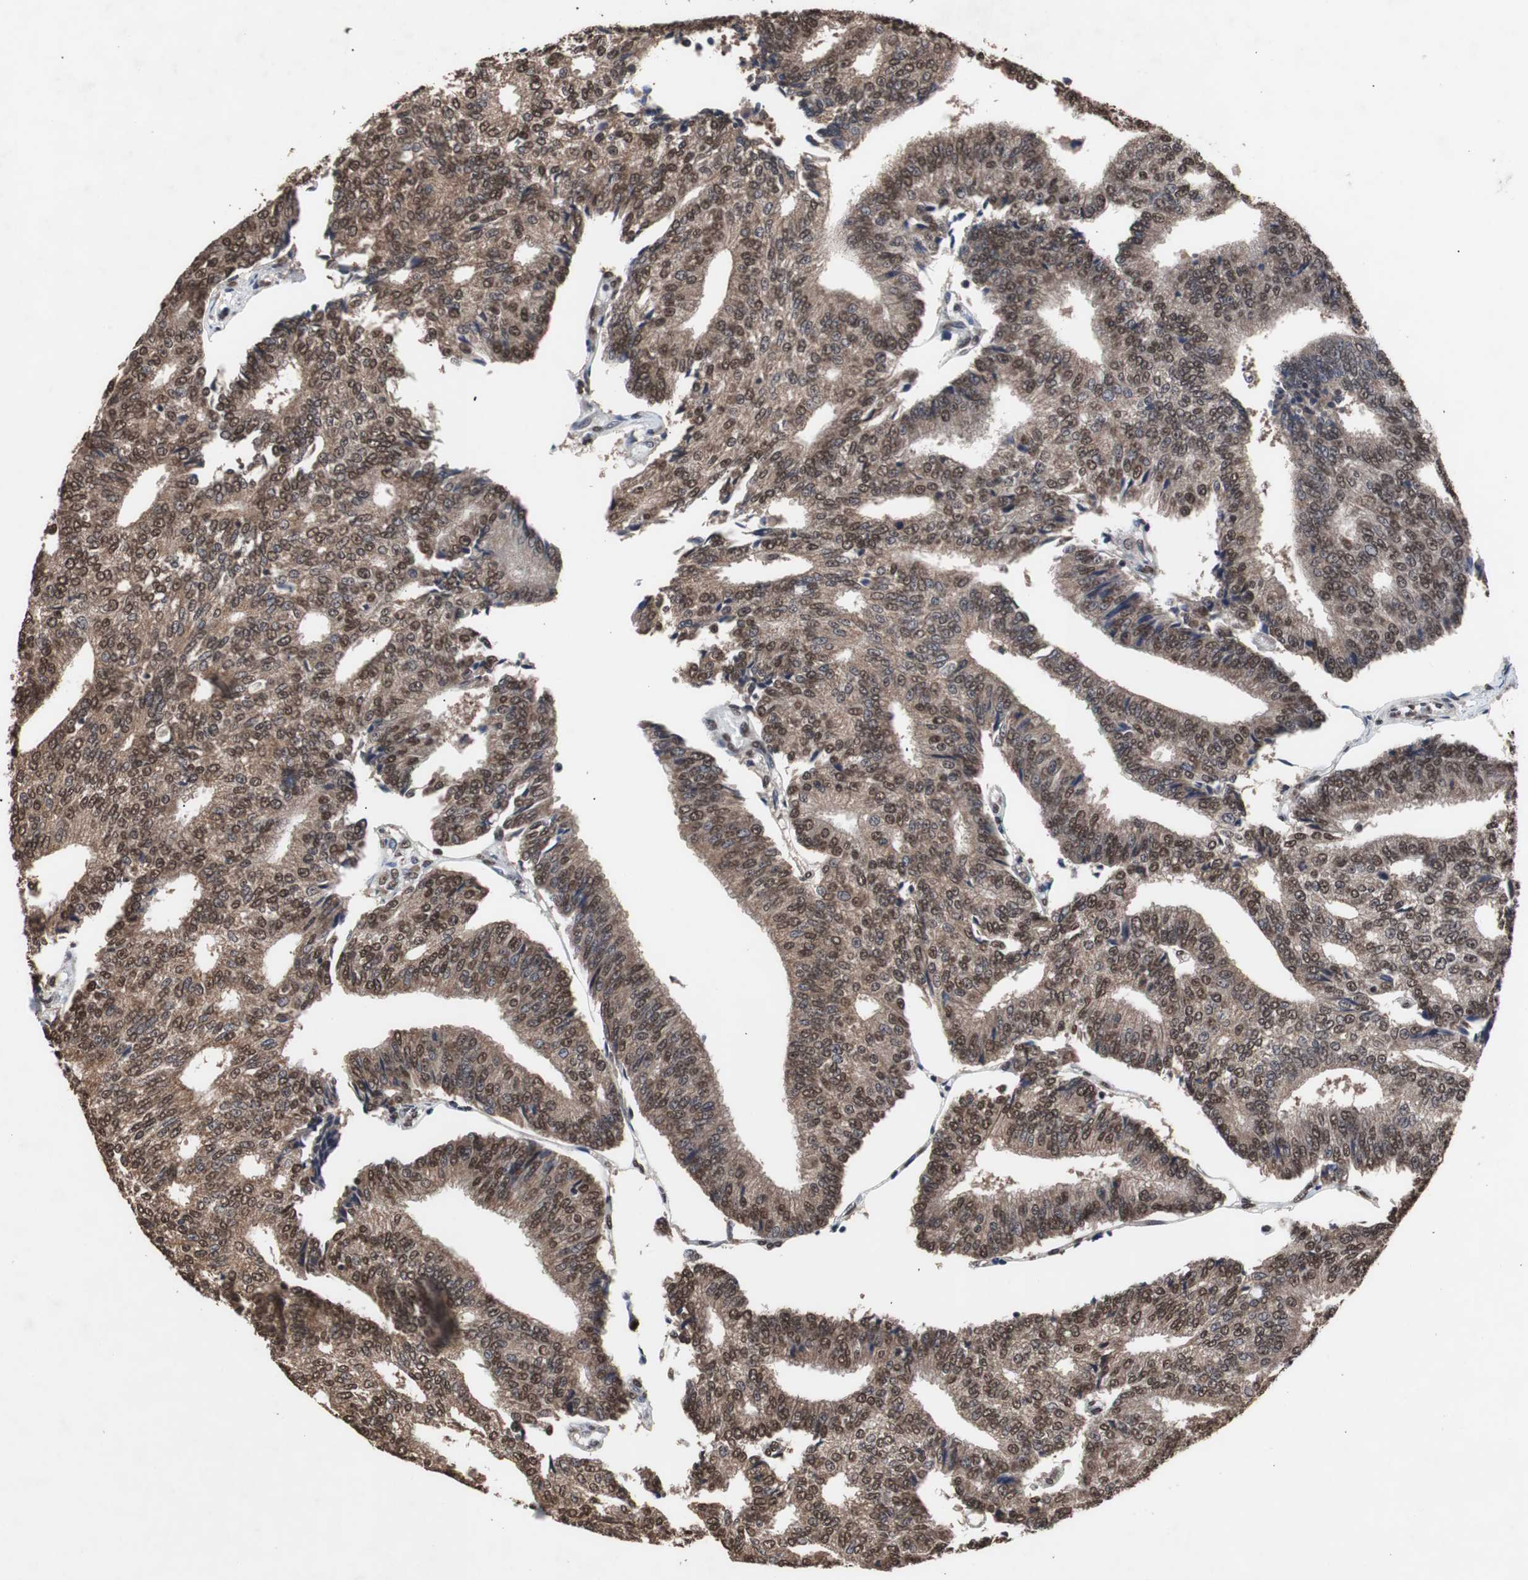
{"staining": {"intensity": "moderate", "quantity": ">75%", "location": "cytoplasmic/membranous,nuclear"}, "tissue": "prostate cancer", "cell_type": "Tumor cells", "image_type": "cancer", "snomed": [{"axis": "morphology", "description": "Adenocarcinoma, High grade"}, {"axis": "topography", "description": "Prostate"}], "caption": "Immunohistochemistry of human prostate cancer (high-grade adenocarcinoma) shows medium levels of moderate cytoplasmic/membranous and nuclear staining in approximately >75% of tumor cells.", "gene": "MED27", "patient": {"sex": "male", "age": 55}}